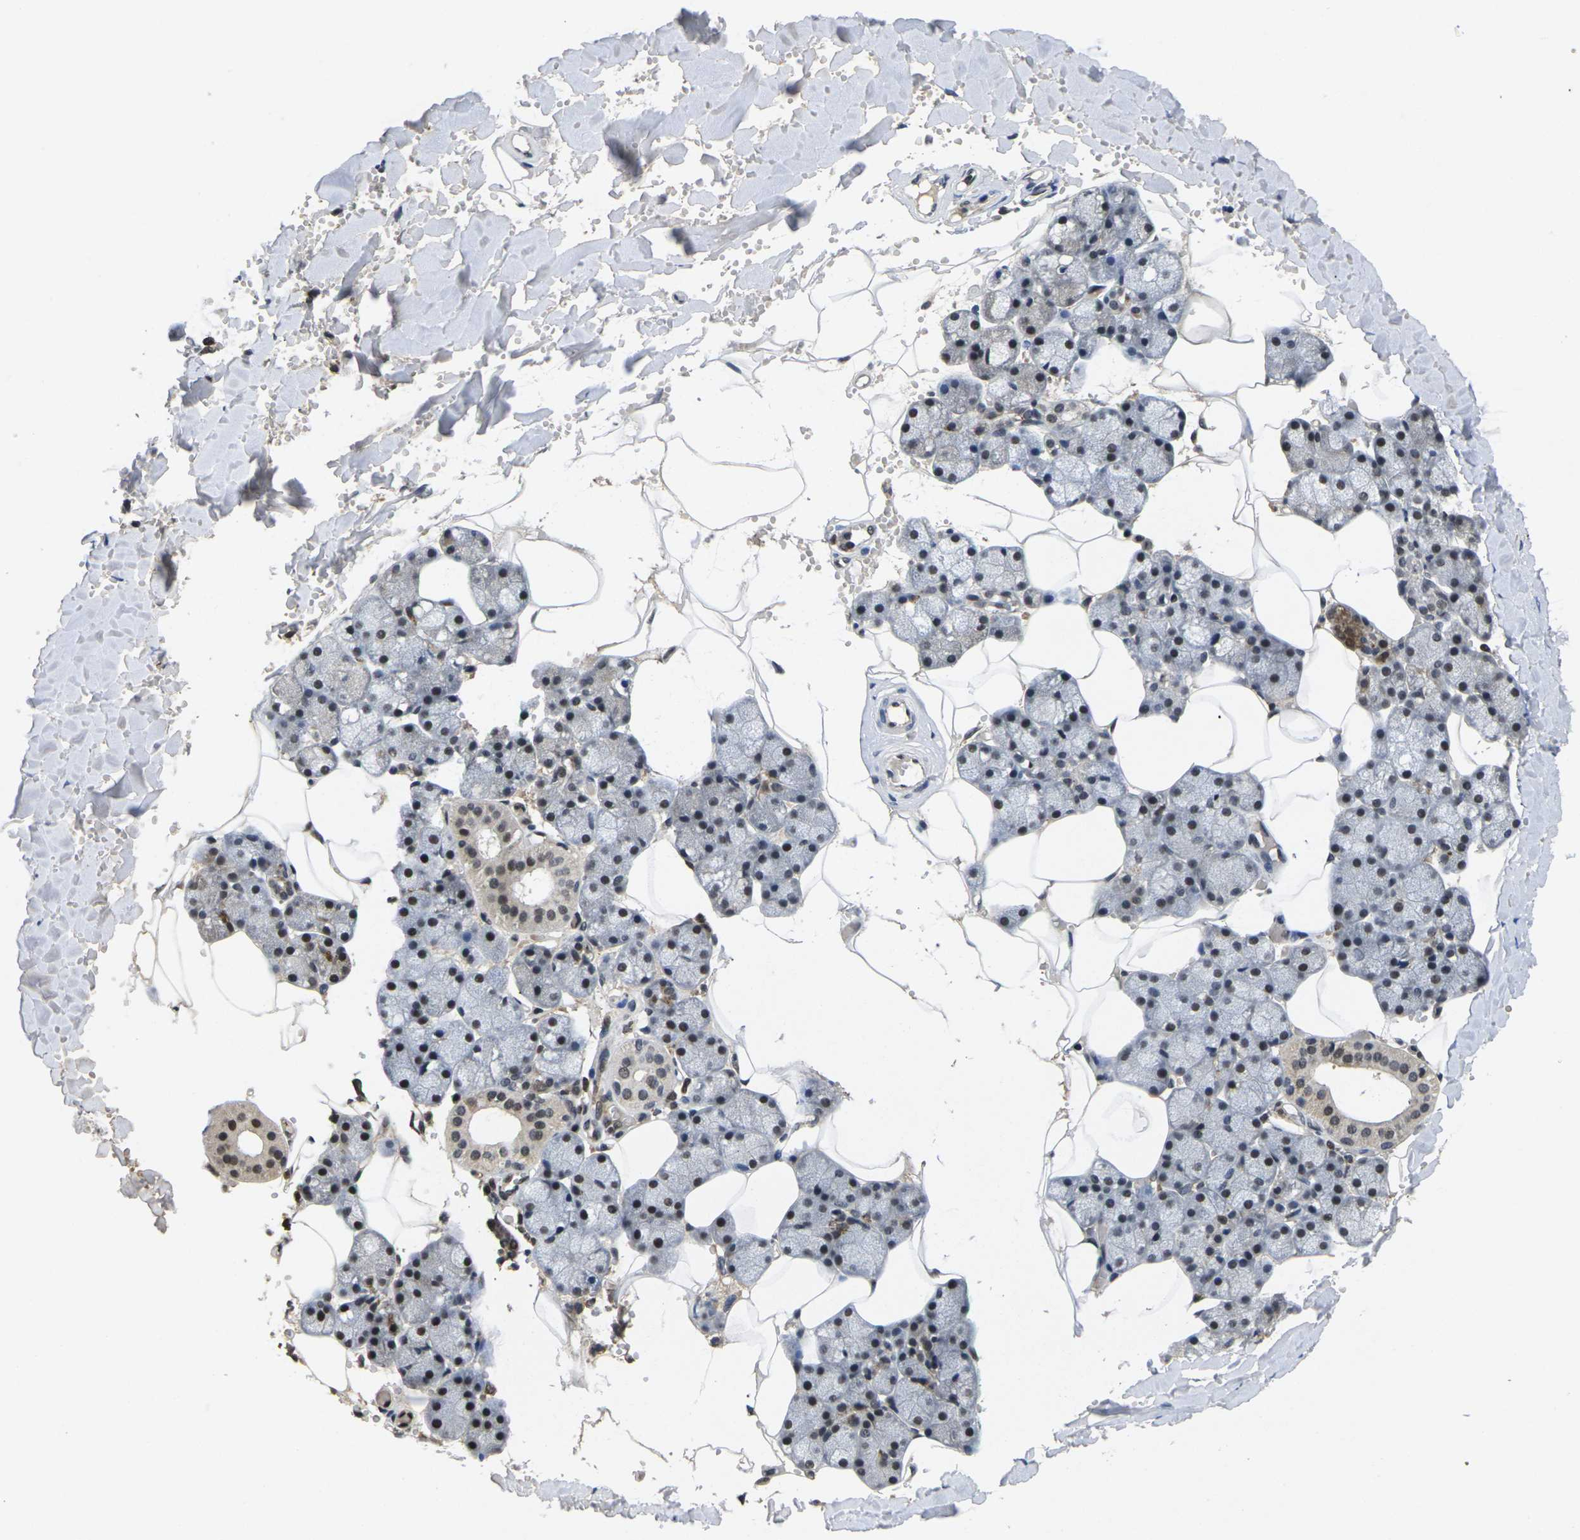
{"staining": {"intensity": "strong", "quantity": "25%-75%", "location": "nuclear"}, "tissue": "salivary gland", "cell_type": "Glandular cells", "image_type": "normal", "snomed": [{"axis": "morphology", "description": "Normal tissue, NOS"}, {"axis": "topography", "description": "Salivary gland"}], "caption": "Strong nuclear protein positivity is identified in about 25%-75% of glandular cells in salivary gland. (Stains: DAB in brown, nuclei in blue, Microscopy: brightfield microscopy at high magnification).", "gene": "GTF2E1", "patient": {"sex": "male", "age": 62}}